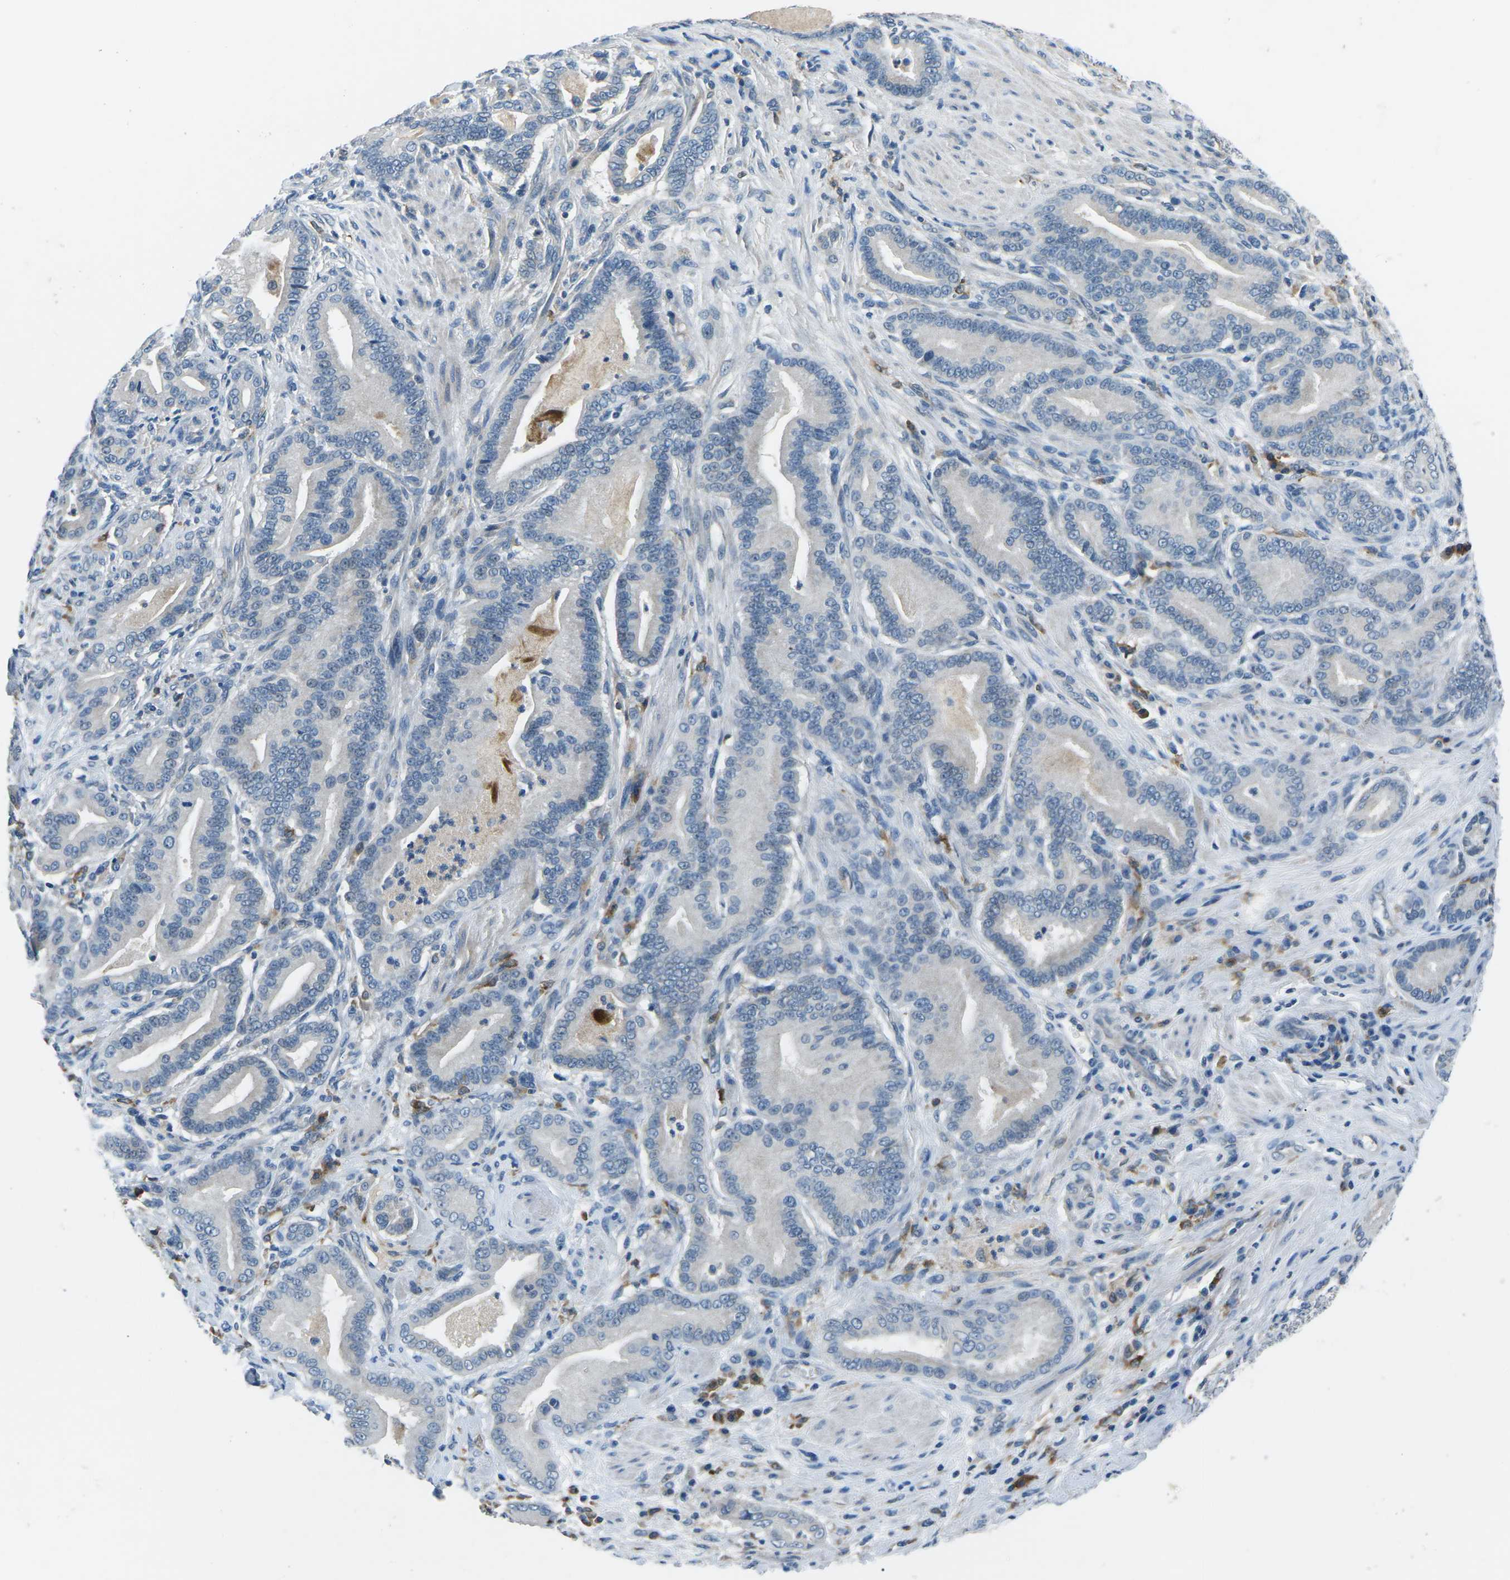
{"staining": {"intensity": "negative", "quantity": "none", "location": "none"}, "tissue": "pancreatic cancer", "cell_type": "Tumor cells", "image_type": "cancer", "snomed": [{"axis": "morphology", "description": "Normal tissue, NOS"}, {"axis": "morphology", "description": "Adenocarcinoma, NOS"}, {"axis": "topography", "description": "Pancreas"}], "caption": "Tumor cells show no significant positivity in adenocarcinoma (pancreatic).", "gene": "CD1D", "patient": {"sex": "male", "age": 63}}